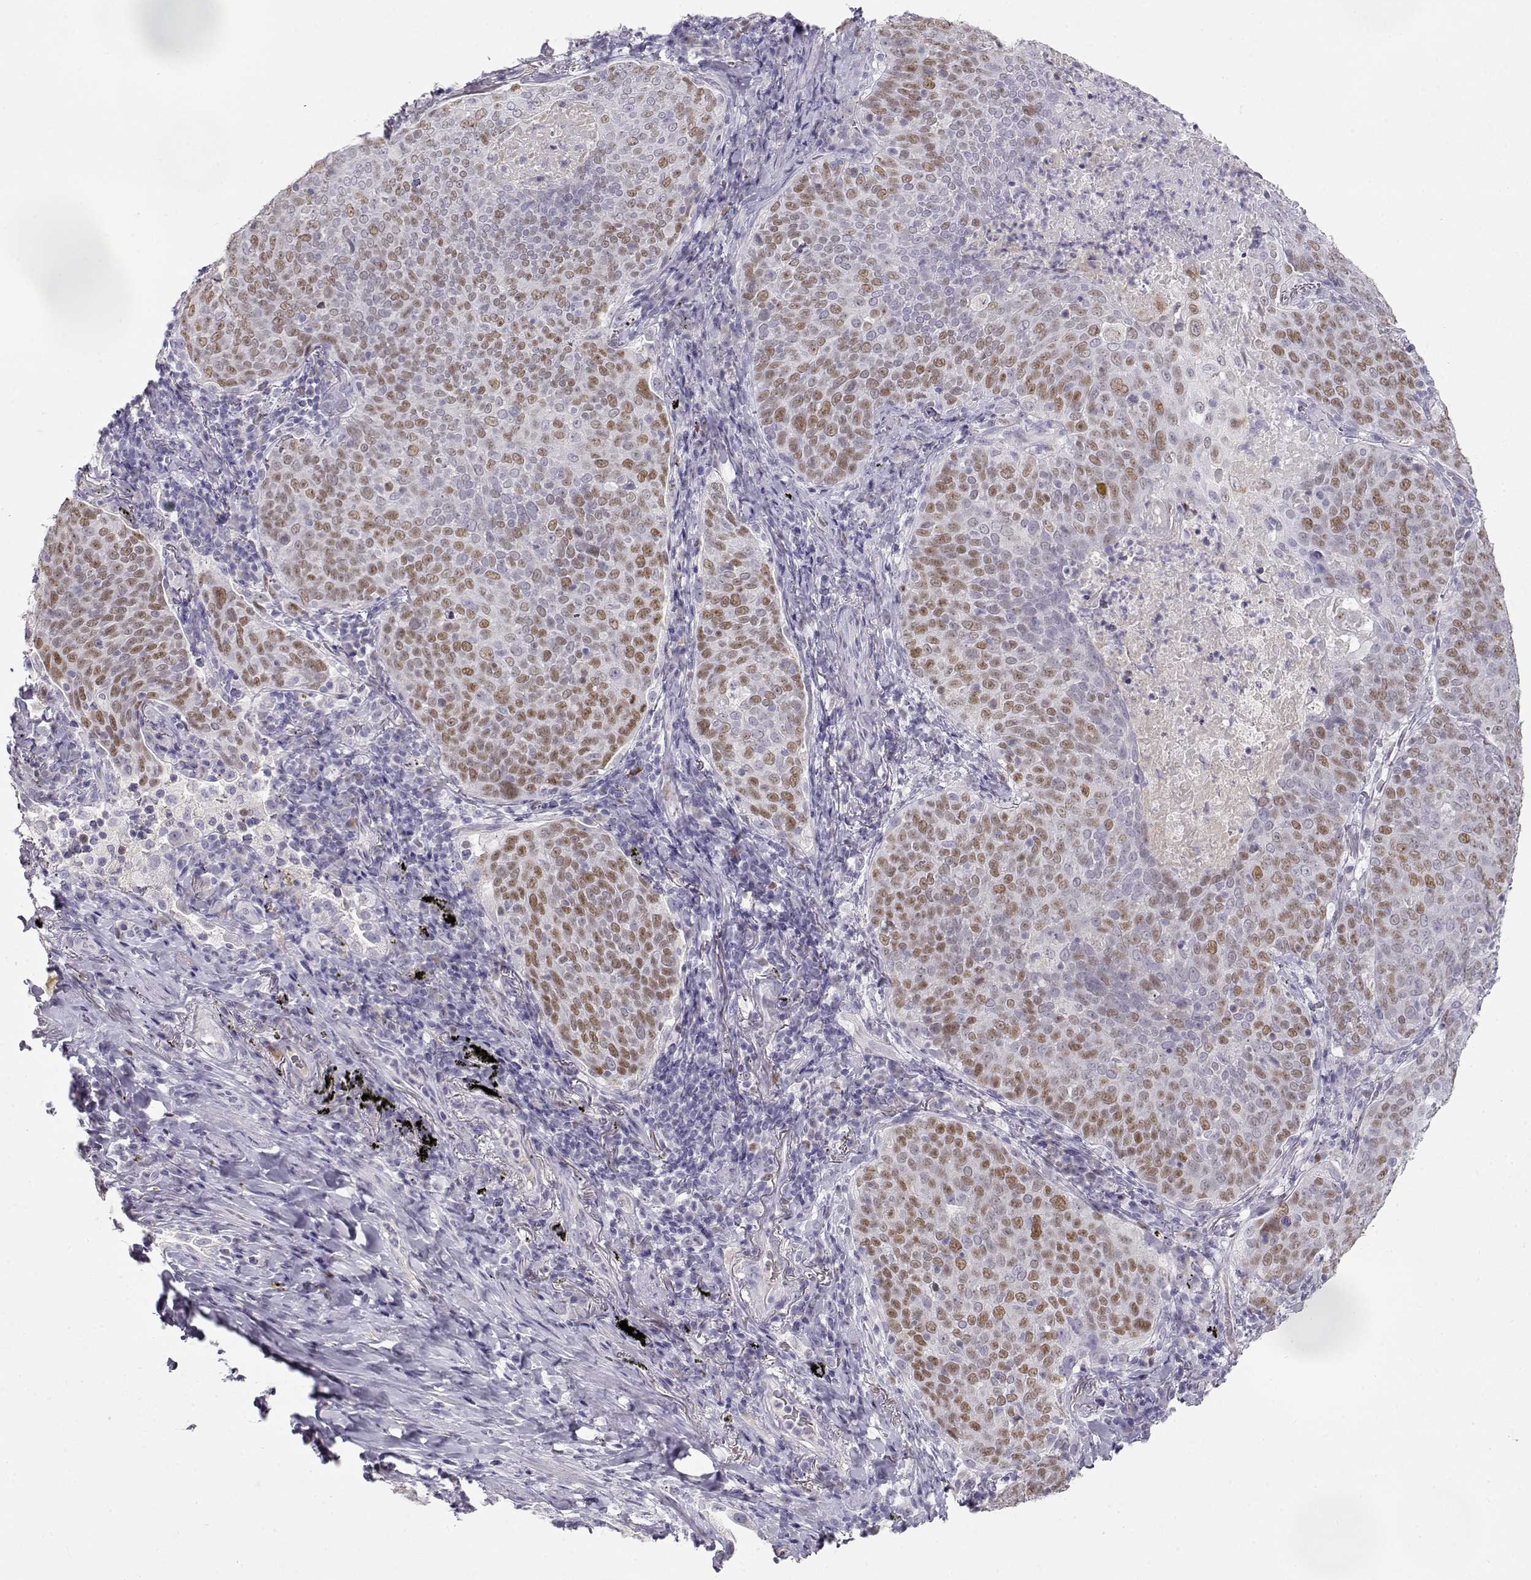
{"staining": {"intensity": "moderate", "quantity": "25%-75%", "location": "nuclear"}, "tissue": "lung cancer", "cell_type": "Tumor cells", "image_type": "cancer", "snomed": [{"axis": "morphology", "description": "Squamous cell carcinoma, NOS"}, {"axis": "topography", "description": "Lung"}], "caption": "A brown stain labels moderate nuclear positivity of a protein in human lung squamous cell carcinoma tumor cells. (Brightfield microscopy of DAB IHC at high magnification).", "gene": "OPN5", "patient": {"sex": "male", "age": 82}}